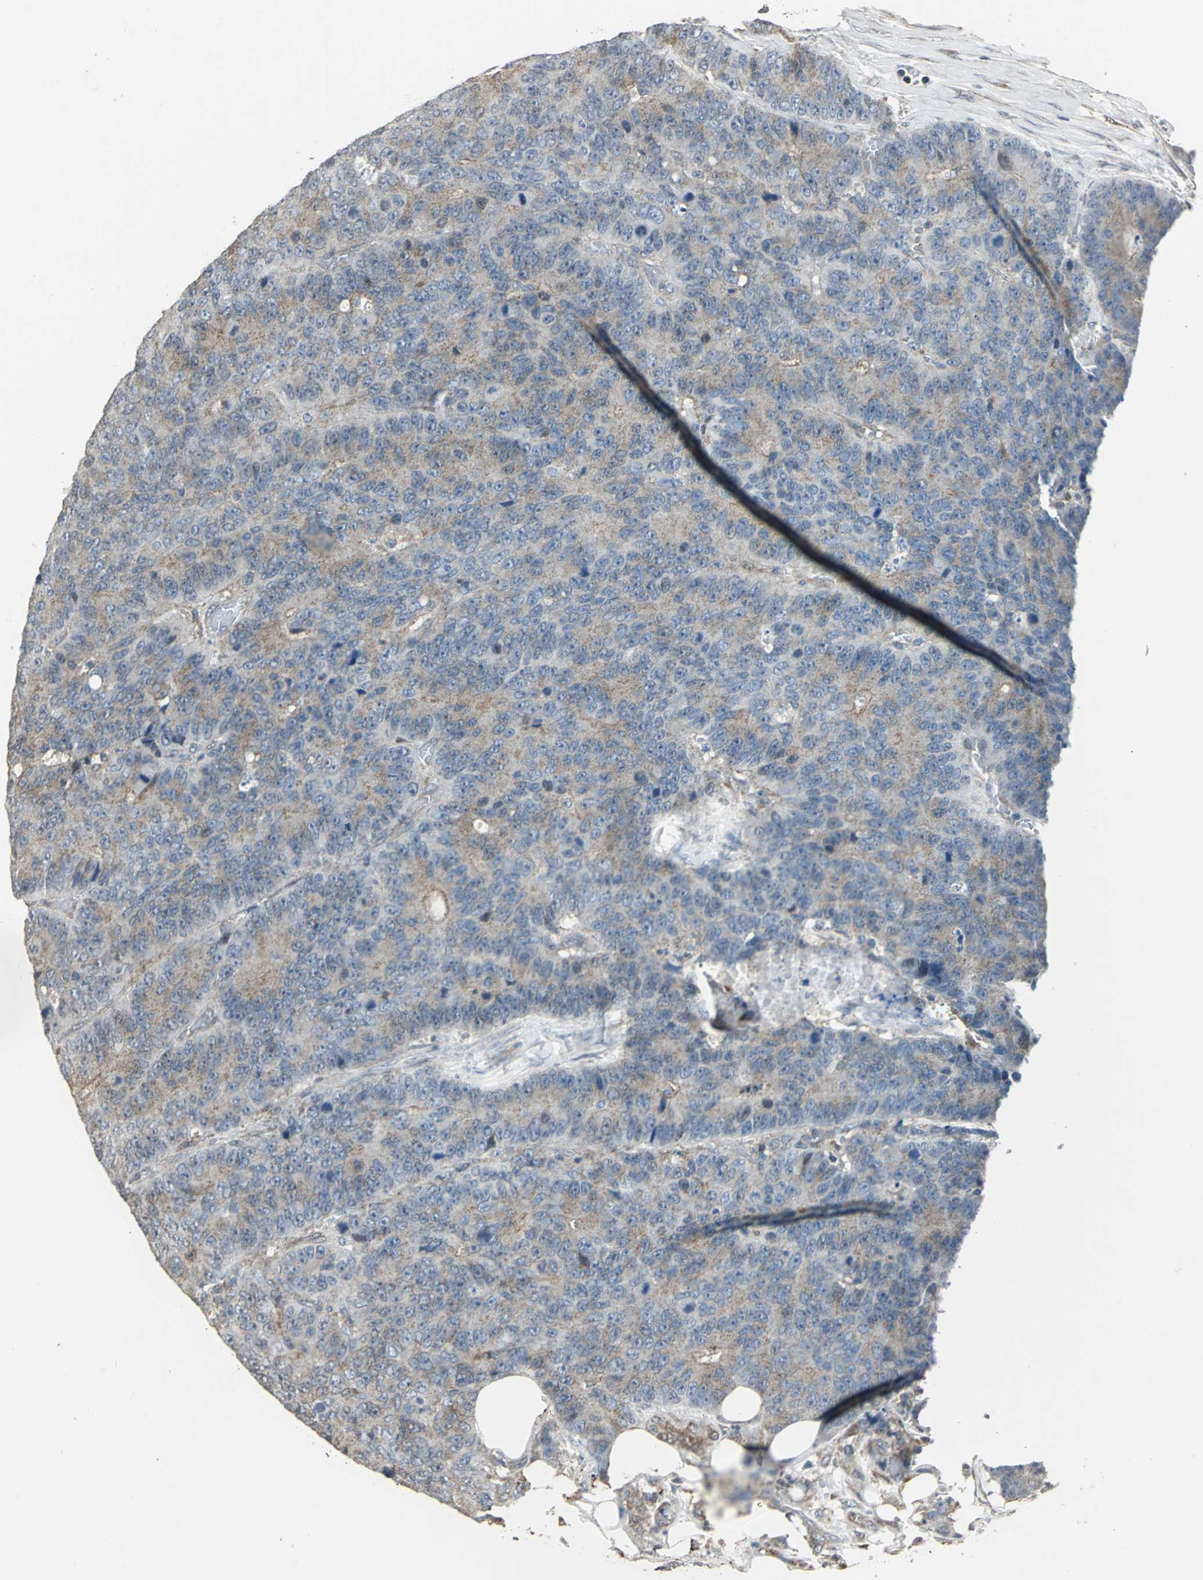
{"staining": {"intensity": "weak", "quantity": ">75%", "location": "cytoplasmic/membranous"}, "tissue": "colorectal cancer", "cell_type": "Tumor cells", "image_type": "cancer", "snomed": [{"axis": "morphology", "description": "Adenocarcinoma, NOS"}, {"axis": "topography", "description": "Colon"}], "caption": "Human colorectal cancer (adenocarcinoma) stained with a brown dye demonstrates weak cytoplasmic/membranous positive positivity in approximately >75% of tumor cells.", "gene": "DNAJB4", "patient": {"sex": "female", "age": 86}}